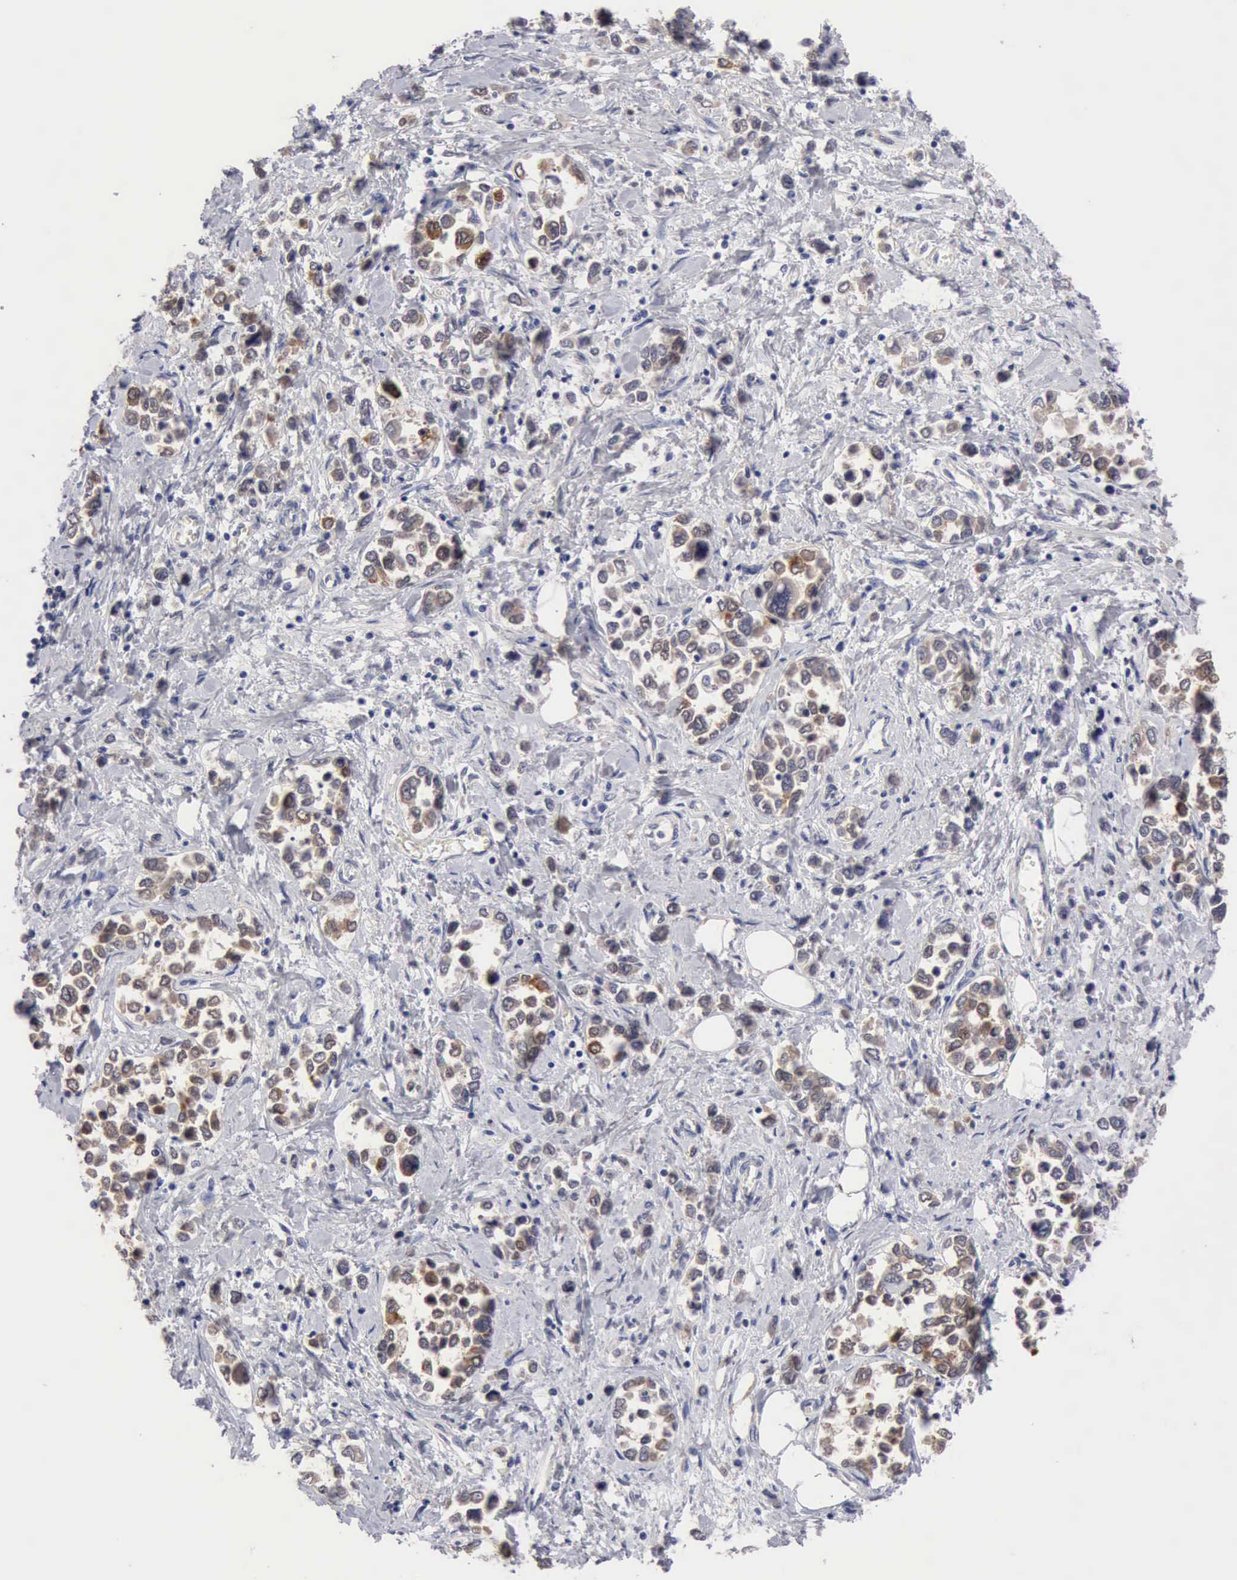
{"staining": {"intensity": "weak", "quantity": "25%-75%", "location": "cytoplasmic/membranous"}, "tissue": "stomach cancer", "cell_type": "Tumor cells", "image_type": "cancer", "snomed": [{"axis": "morphology", "description": "Adenocarcinoma, NOS"}, {"axis": "topography", "description": "Stomach, upper"}], "caption": "A histopathology image of human stomach adenocarcinoma stained for a protein demonstrates weak cytoplasmic/membranous brown staining in tumor cells.", "gene": "PTGR2", "patient": {"sex": "male", "age": 76}}